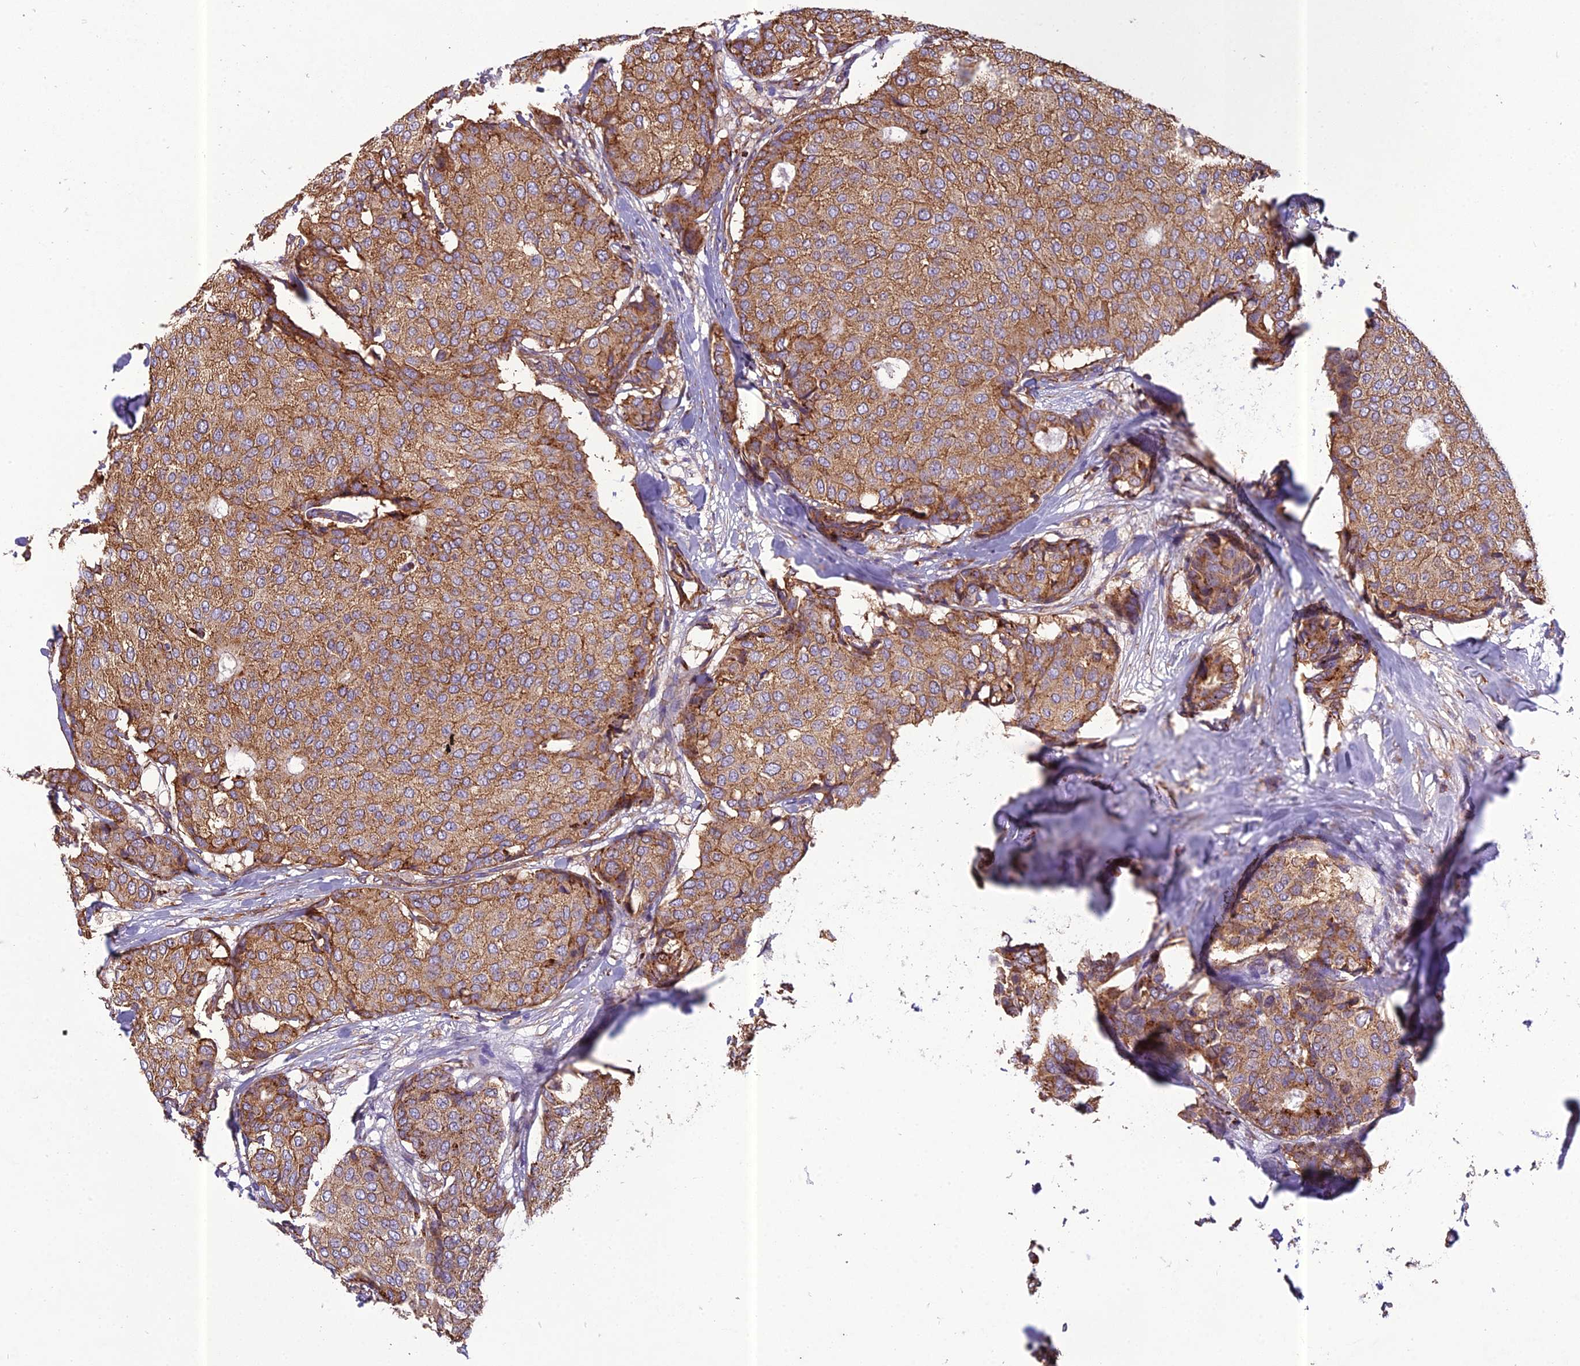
{"staining": {"intensity": "moderate", "quantity": ">75%", "location": "cytoplasmic/membranous"}, "tissue": "breast cancer", "cell_type": "Tumor cells", "image_type": "cancer", "snomed": [{"axis": "morphology", "description": "Duct carcinoma"}, {"axis": "topography", "description": "Breast"}], "caption": "Moderate cytoplasmic/membranous positivity is identified in approximately >75% of tumor cells in breast cancer (intraductal carcinoma).", "gene": "SPDL1", "patient": {"sex": "female", "age": 75}}